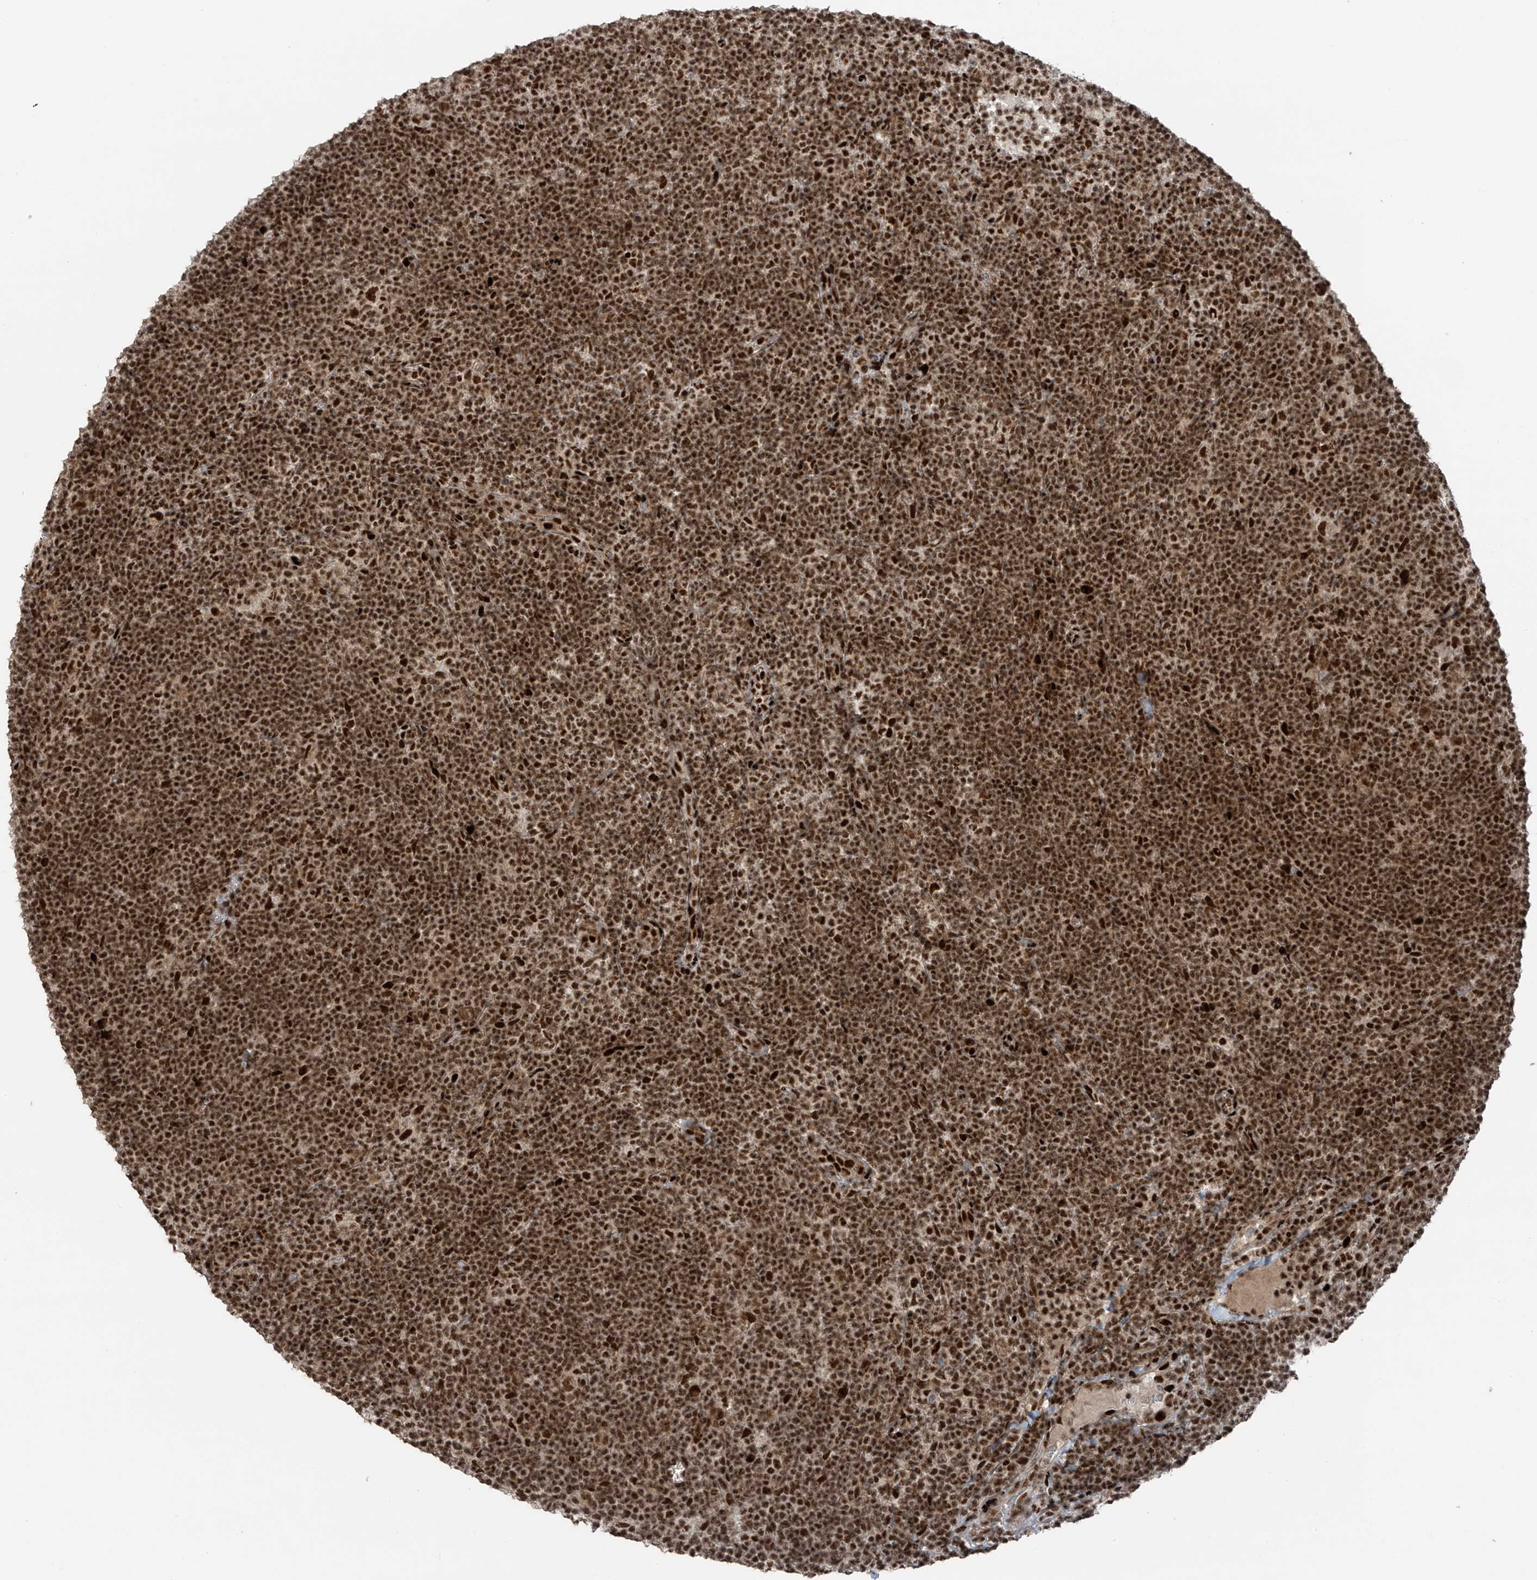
{"staining": {"intensity": "moderate", "quantity": ">75%", "location": "nuclear"}, "tissue": "lymphoma", "cell_type": "Tumor cells", "image_type": "cancer", "snomed": [{"axis": "morphology", "description": "Hodgkin's disease, NOS"}, {"axis": "topography", "description": "Lymph node"}], "caption": "IHC (DAB (3,3'-diaminobenzidine)) staining of lymphoma demonstrates moderate nuclear protein staining in about >75% of tumor cells.", "gene": "PCNP", "patient": {"sex": "female", "age": 57}}